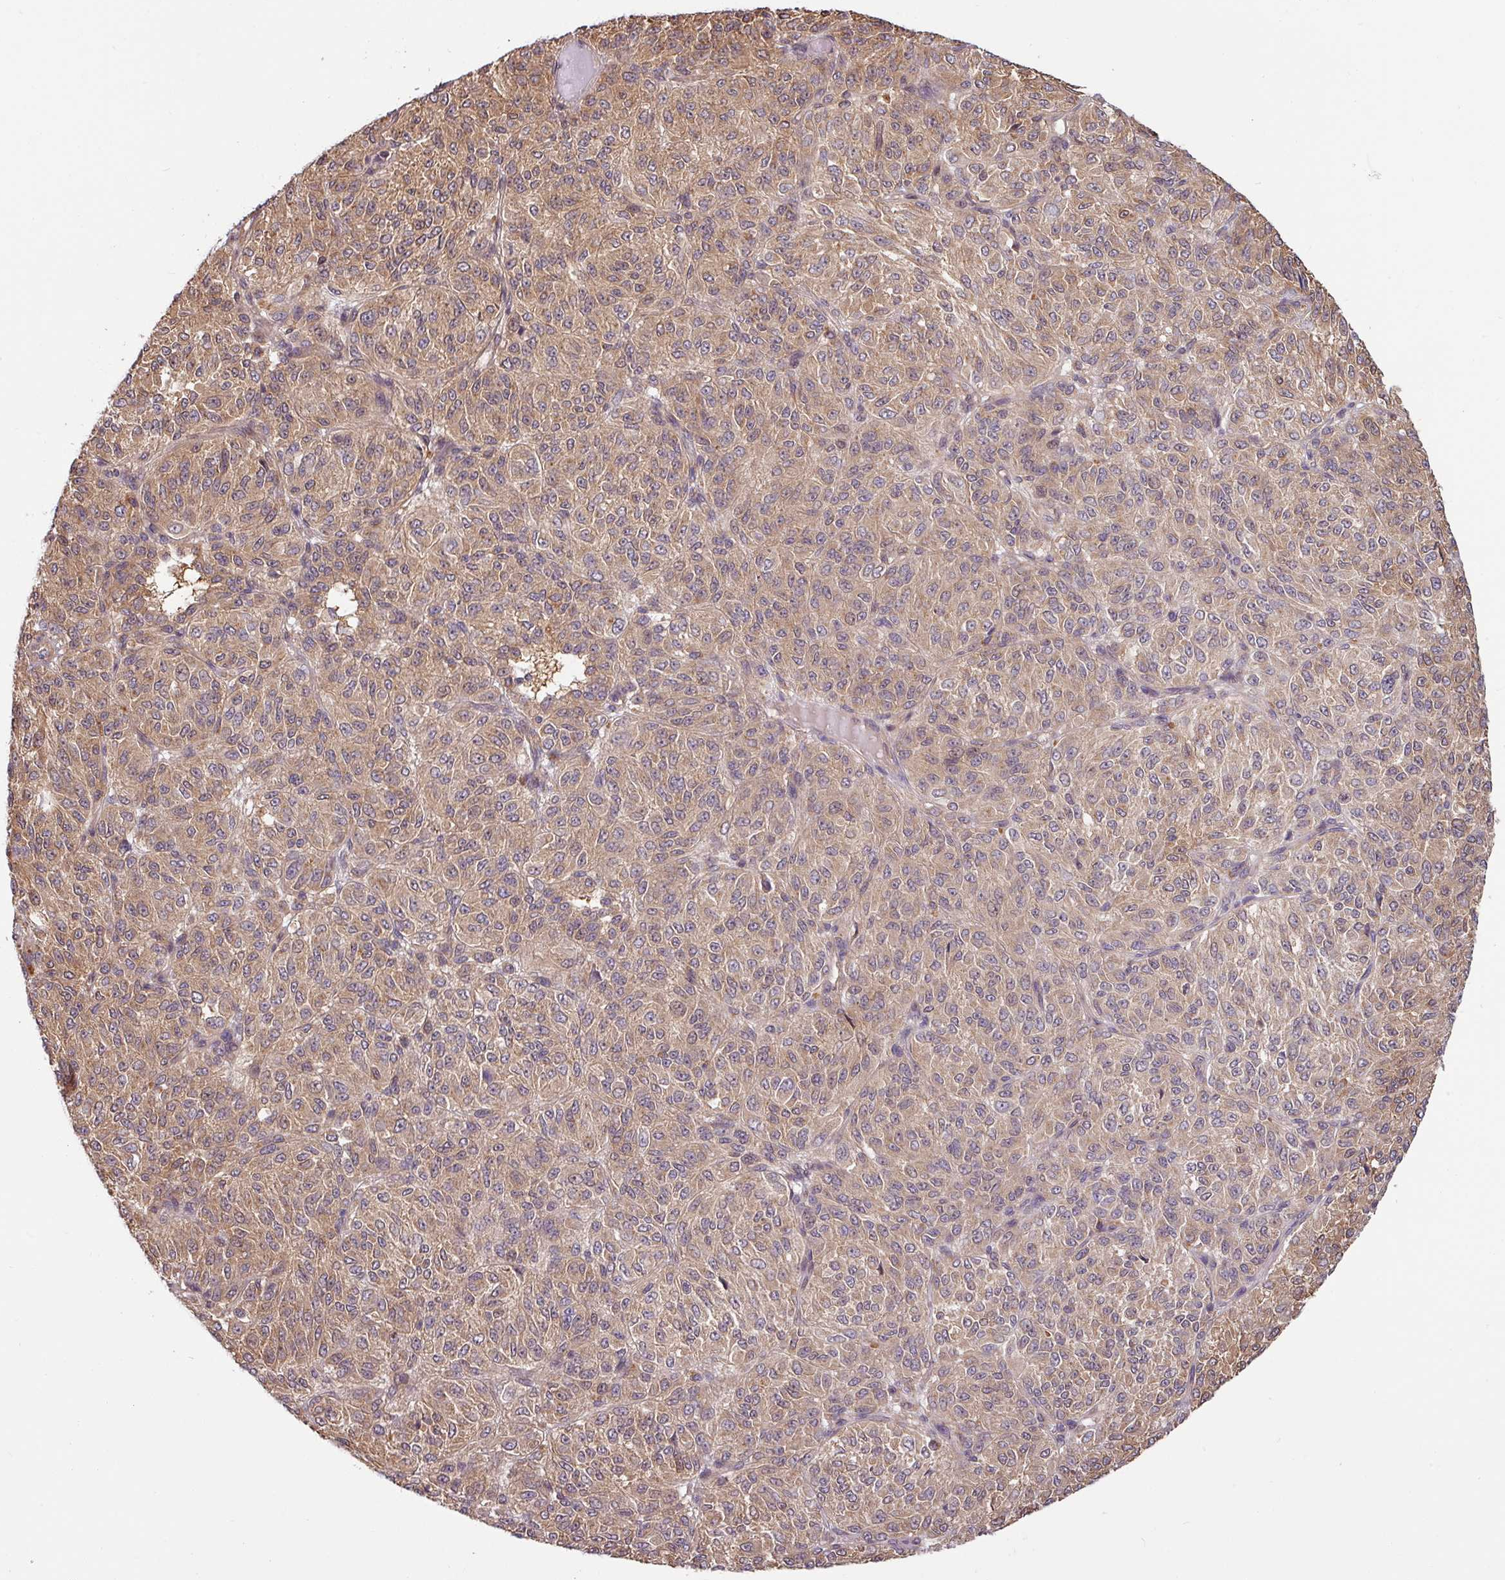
{"staining": {"intensity": "weak", "quantity": ">75%", "location": "cytoplasmic/membranous"}, "tissue": "melanoma", "cell_type": "Tumor cells", "image_type": "cancer", "snomed": [{"axis": "morphology", "description": "Malignant melanoma, Metastatic site"}, {"axis": "topography", "description": "Brain"}], "caption": "Protein expression analysis of human melanoma reveals weak cytoplasmic/membranous positivity in approximately >75% of tumor cells.", "gene": "SHB", "patient": {"sex": "female", "age": 56}}